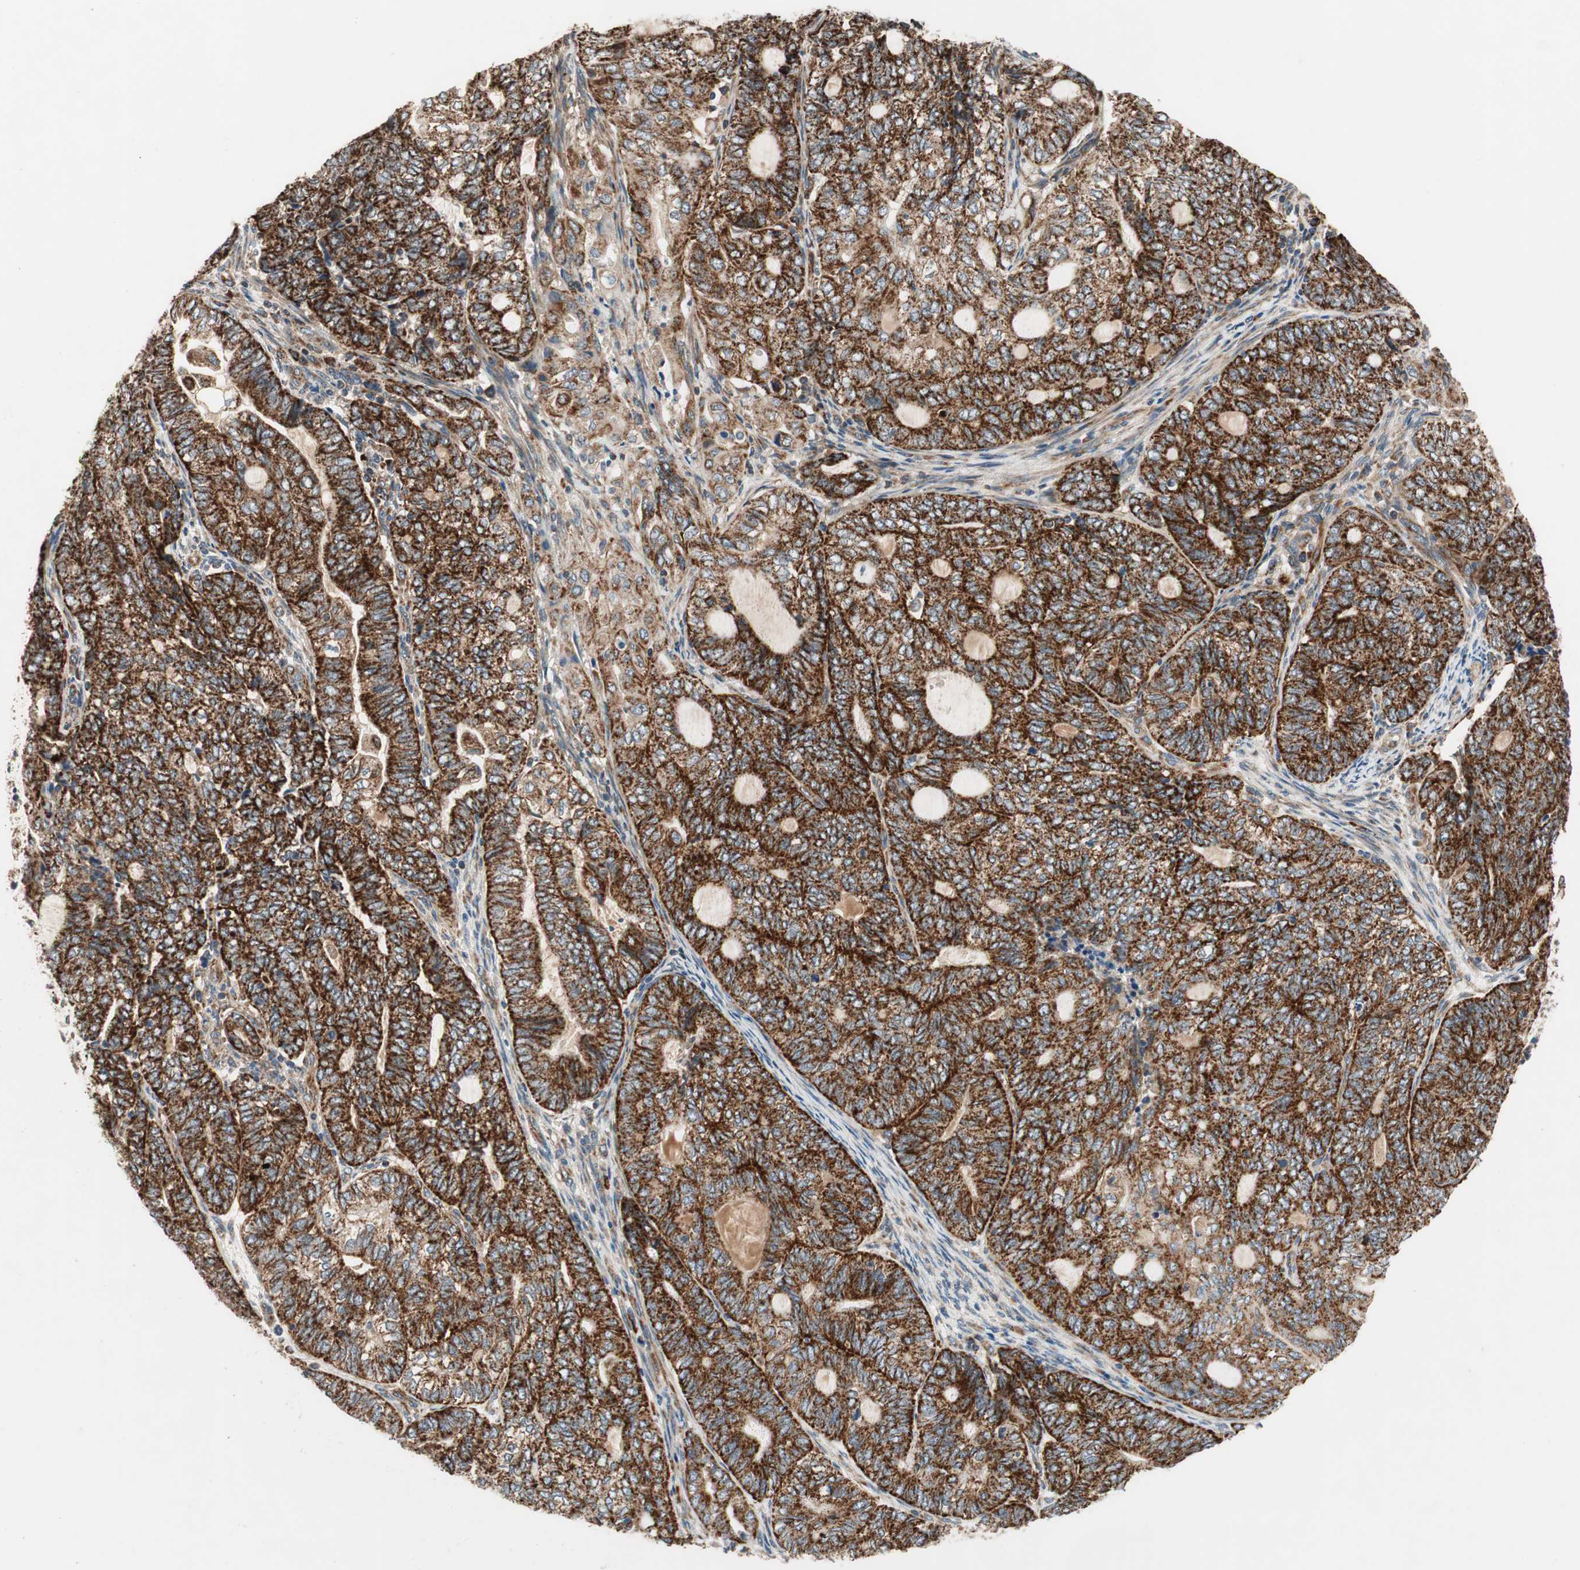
{"staining": {"intensity": "strong", "quantity": ">75%", "location": "cytoplasmic/membranous"}, "tissue": "endometrial cancer", "cell_type": "Tumor cells", "image_type": "cancer", "snomed": [{"axis": "morphology", "description": "Adenocarcinoma, NOS"}, {"axis": "topography", "description": "Uterus"}, {"axis": "topography", "description": "Endometrium"}], "caption": "Immunohistochemistry (IHC) staining of endometrial cancer, which demonstrates high levels of strong cytoplasmic/membranous positivity in approximately >75% of tumor cells indicating strong cytoplasmic/membranous protein staining. The staining was performed using DAB (3,3'-diaminobenzidine) (brown) for protein detection and nuclei were counterstained in hematoxylin (blue).", "gene": "AKAP1", "patient": {"sex": "female", "age": 70}}